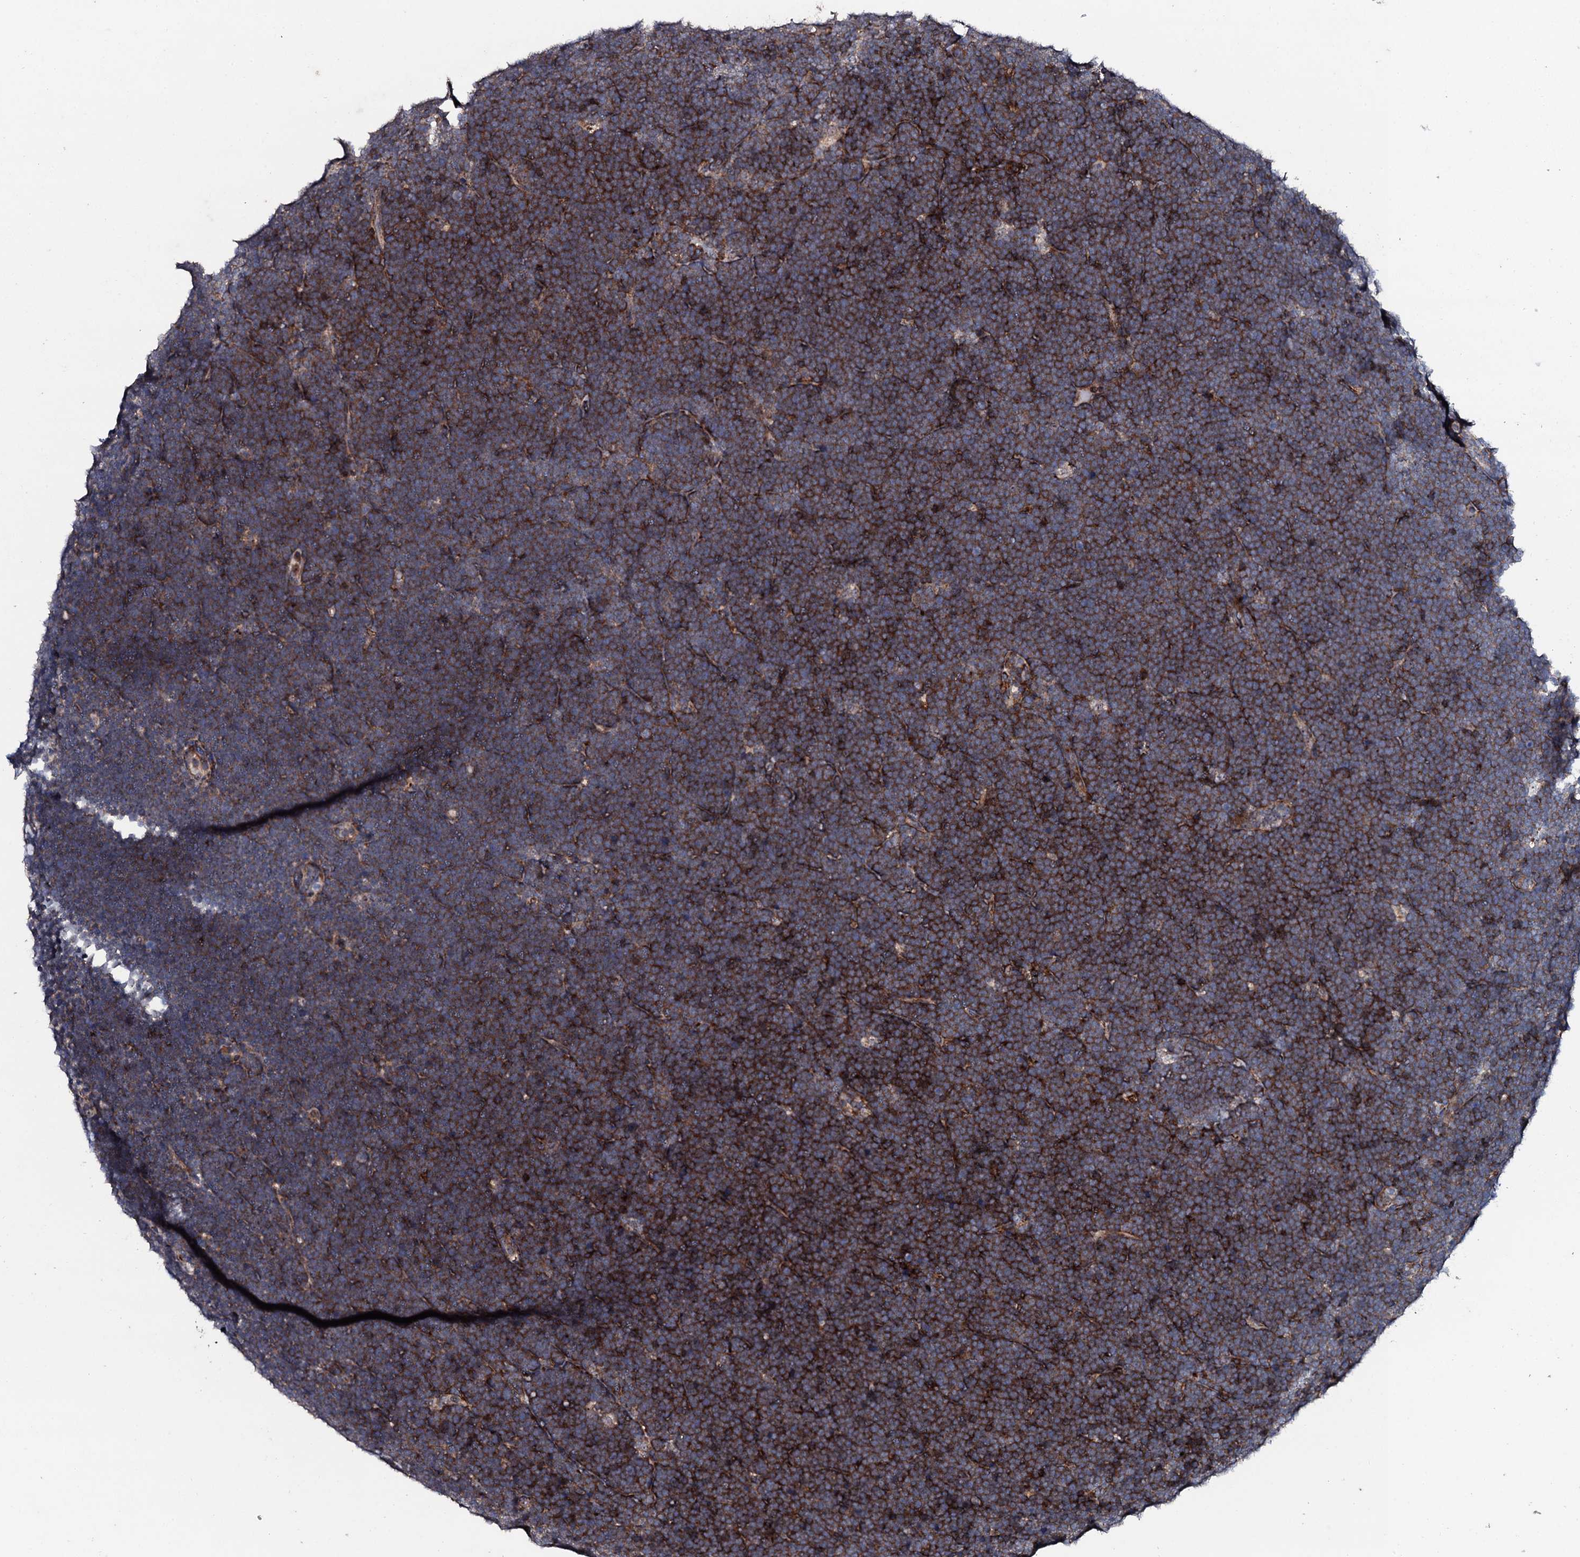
{"staining": {"intensity": "strong", "quantity": "25%-75%", "location": "cytoplasmic/membranous"}, "tissue": "lymphoma", "cell_type": "Tumor cells", "image_type": "cancer", "snomed": [{"axis": "morphology", "description": "Malignant lymphoma, non-Hodgkin's type, High grade"}, {"axis": "topography", "description": "Lymph node"}], "caption": "High-grade malignant lymphoma, non-Hodgkin's type tissue exhibits strong cytoplasmic/membranous positivity in approximately 25%-75% of tumor cells The protein of interest is shown in brown color, while the nuclei are stained blue.", "gene": "GTPBP4", "patient": {"sex": "male", "age": 13}}